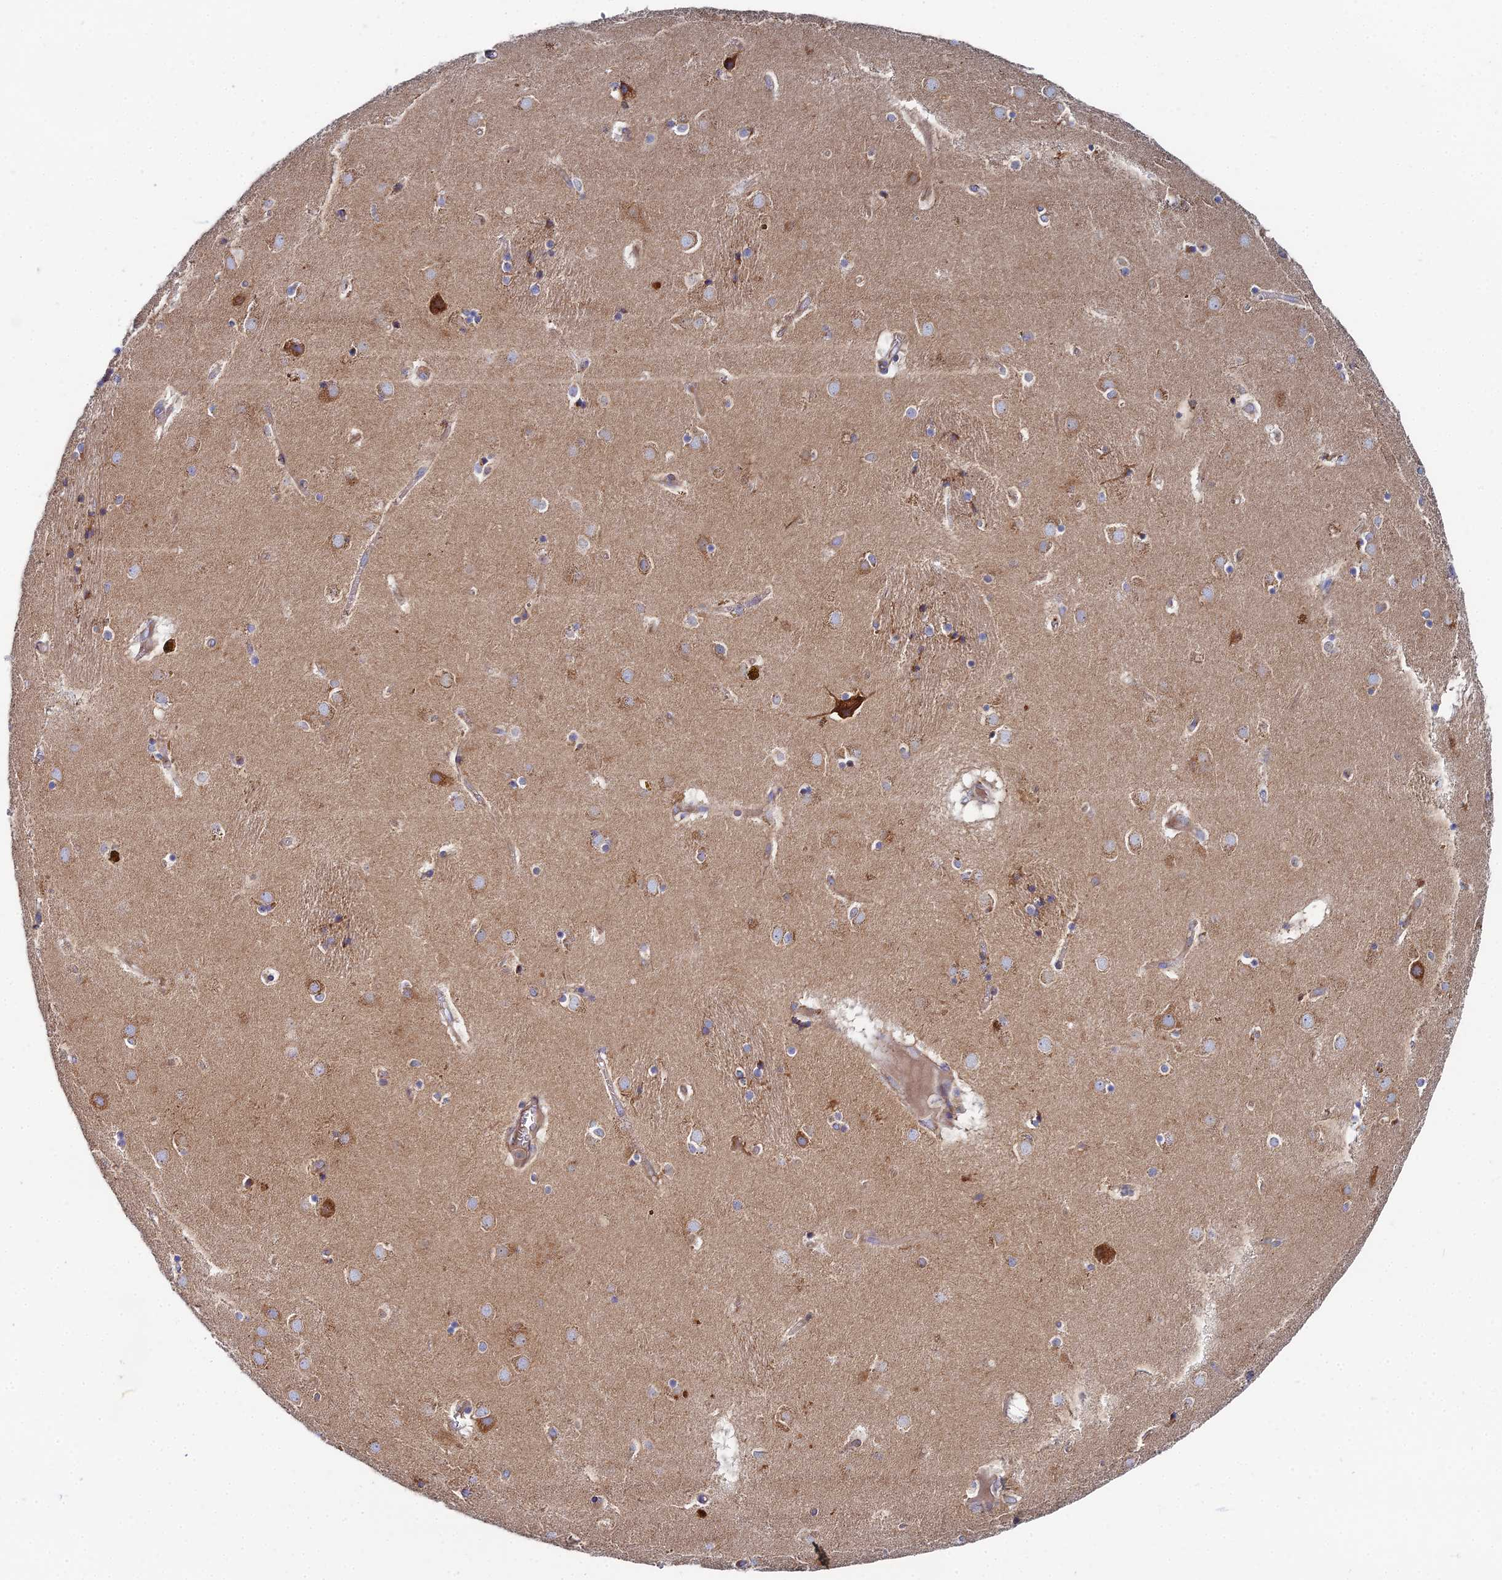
{"staining": {"intensity": "weak", "quantity": "<25%", "location": "cytoplasmic/membranous"}, "tissue": "caudate", "cell_type": "Glial cells", "image_type": "normal", "snomed": [{"axis": "morphology", "description": "Normal tissue, NOS"}, {"axis": "topography", "description": "Lateral ventricle wall"}], "caption": "Unremarkable caudate was stained to show a protein in brown. There is no significant staining in glial cells. (DAB (3,3'-diaminobenzidine) immunohistochemistry with hematoxylin counter stain).", "gene": "CLCN3", "patient": {"sex": "male", "age": 70}}